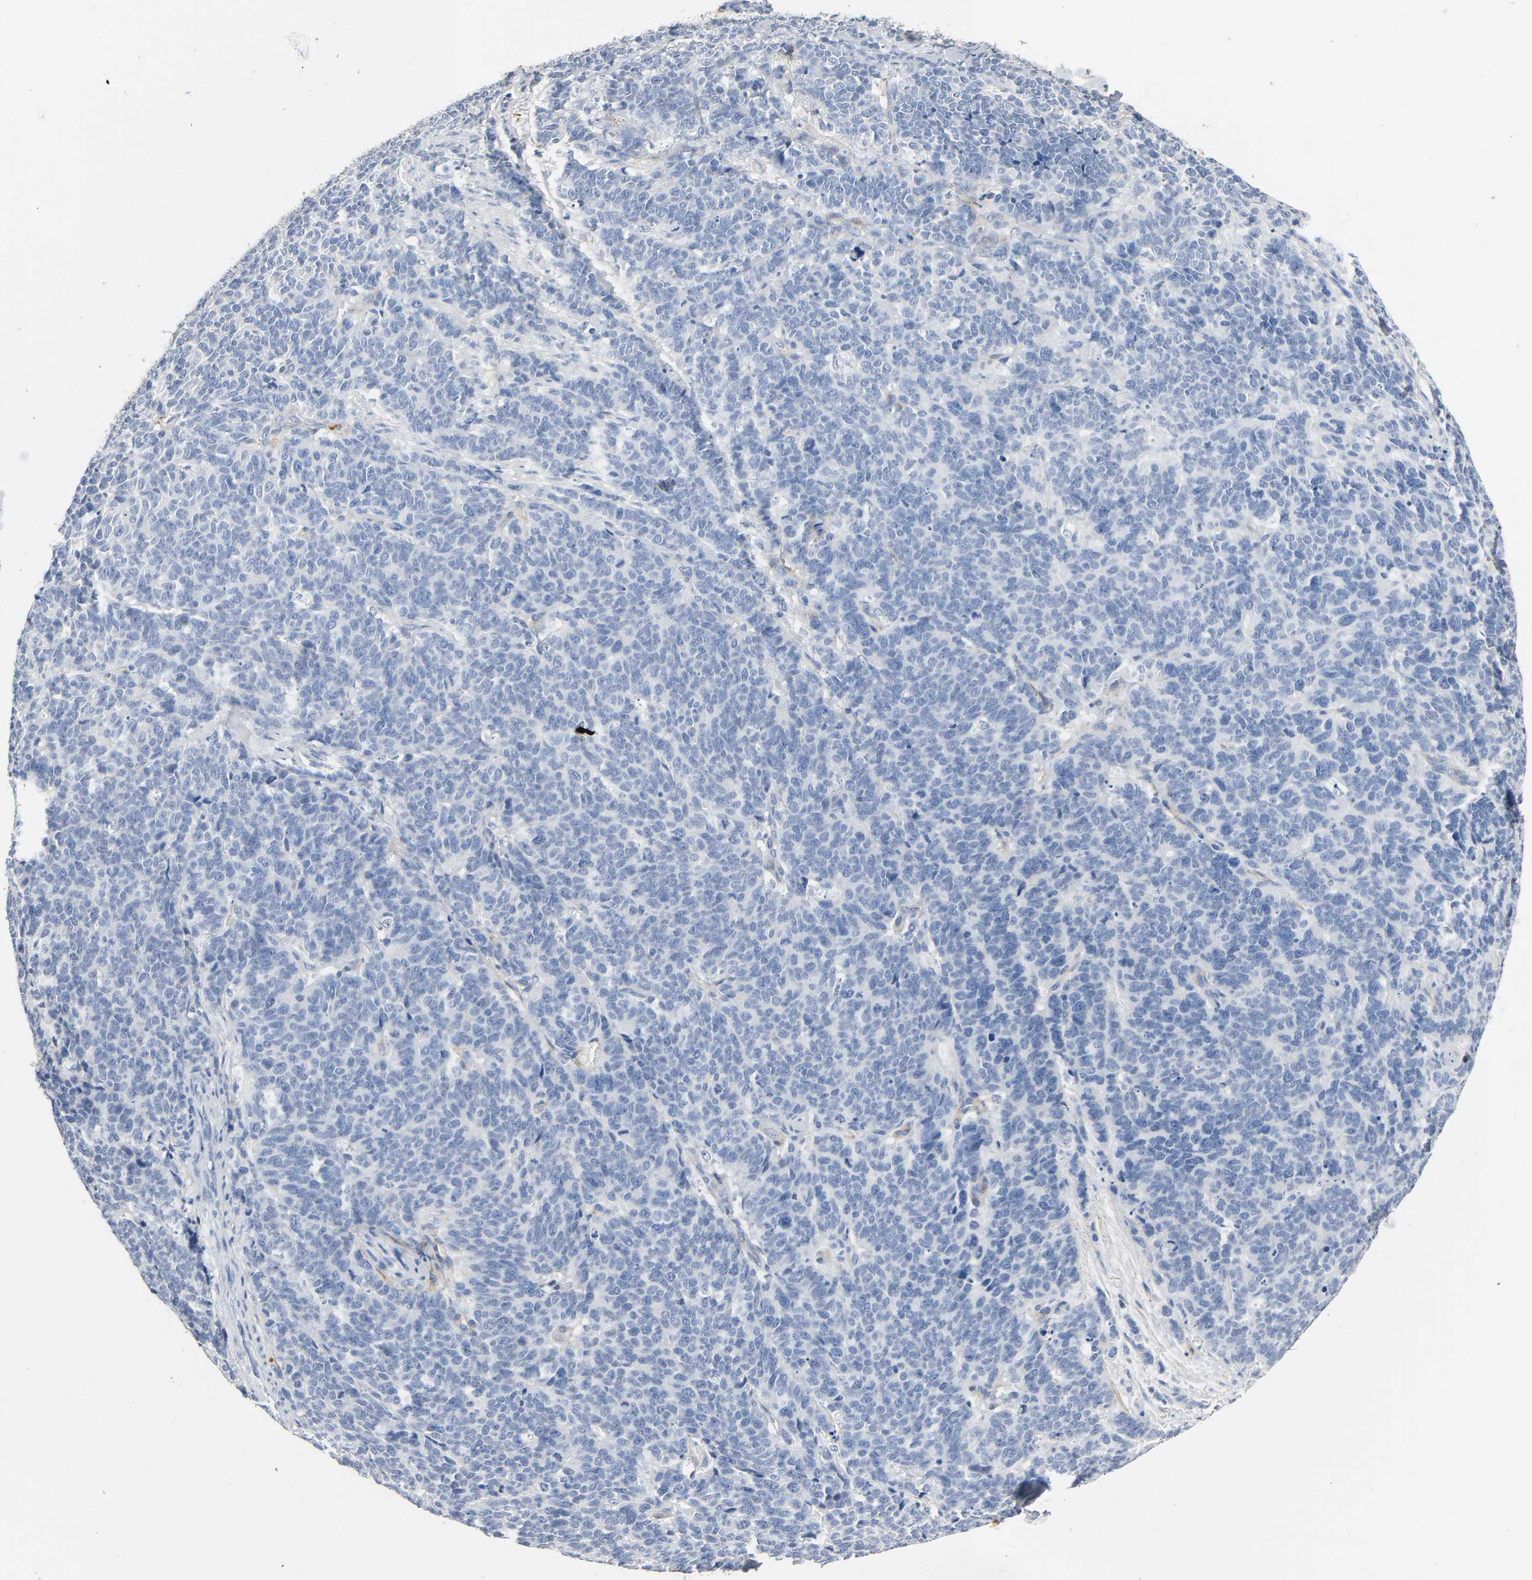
{"staining": {"intensity": "negative", "quantity": "none", "location": "none"}, "tissue": "lung cancer", "cell_type": "Tumor cells", "image_type": "cancer", "snomed": [{"axis": "morphology", "description": "Neoplasm, malignant, NOS"}, {"axis": "topography", "description": "Lung"}], "caption": "This is an immunohistochemistry histopathology image of human lung cancer (neoplasm (malignant)). There is no staining in tumor cells.", "gene": "ANPEP", "patient": {"sex": "female", "age": 58}}